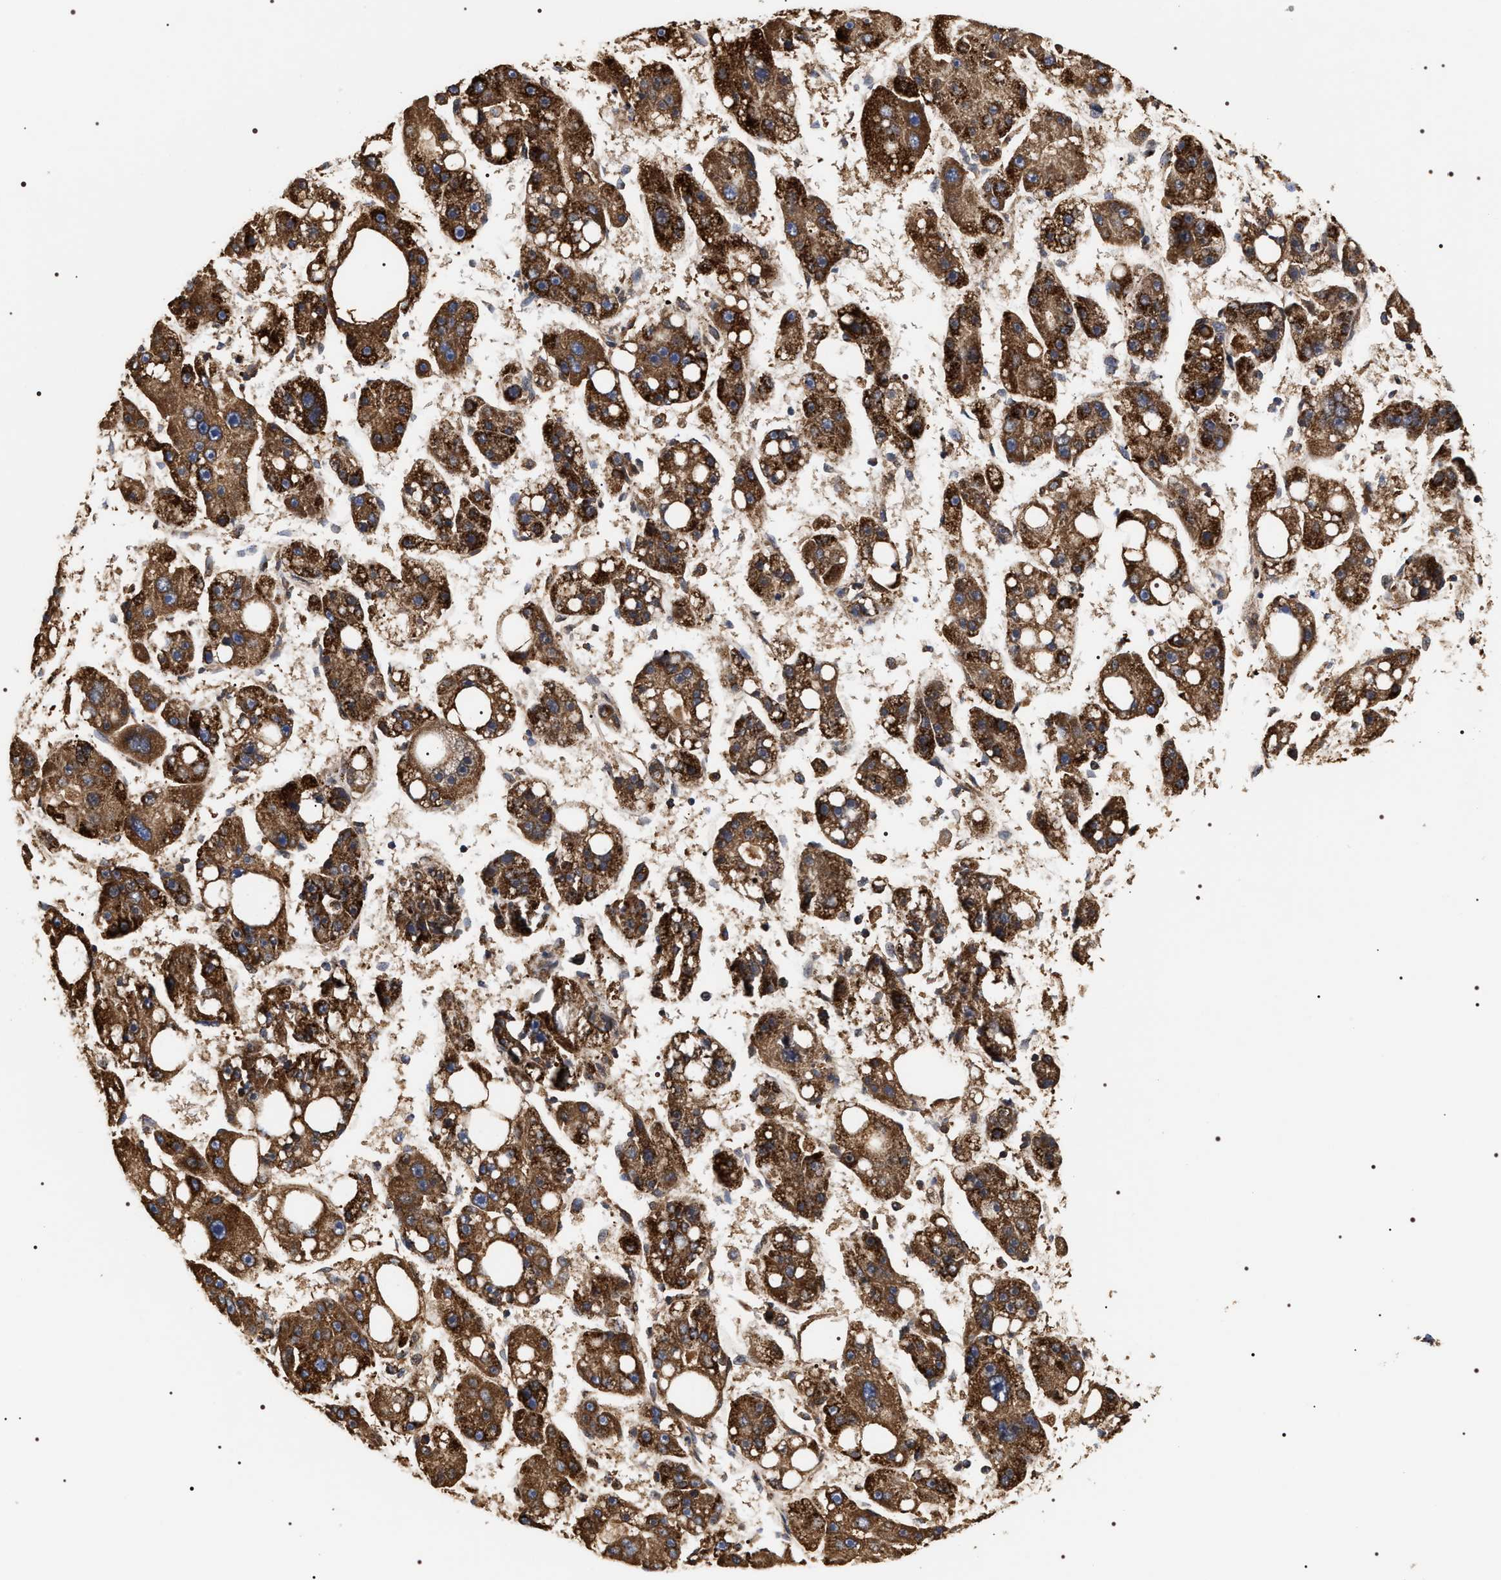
{"staining": {"intensity": "strong", "quantity": ">75%", "location": "cytoplasmic/membranous"}, "tissue": "liver cancer", "cell_type": "Tumor cells", "image_type": "cancer", "snomed": [{"axis": "morphology", "description": "Carcinoma, Hepatocellular, NOS"}, {"axis": "topography", "description": "Liver"}], "caption": "Protein expression analysis of liver cancer shows strong cytoplasmic/membranous staining in approximately >75% of tumor cells.", "gene": "COG5", "patient": {"sex": "female", "age": 61}}